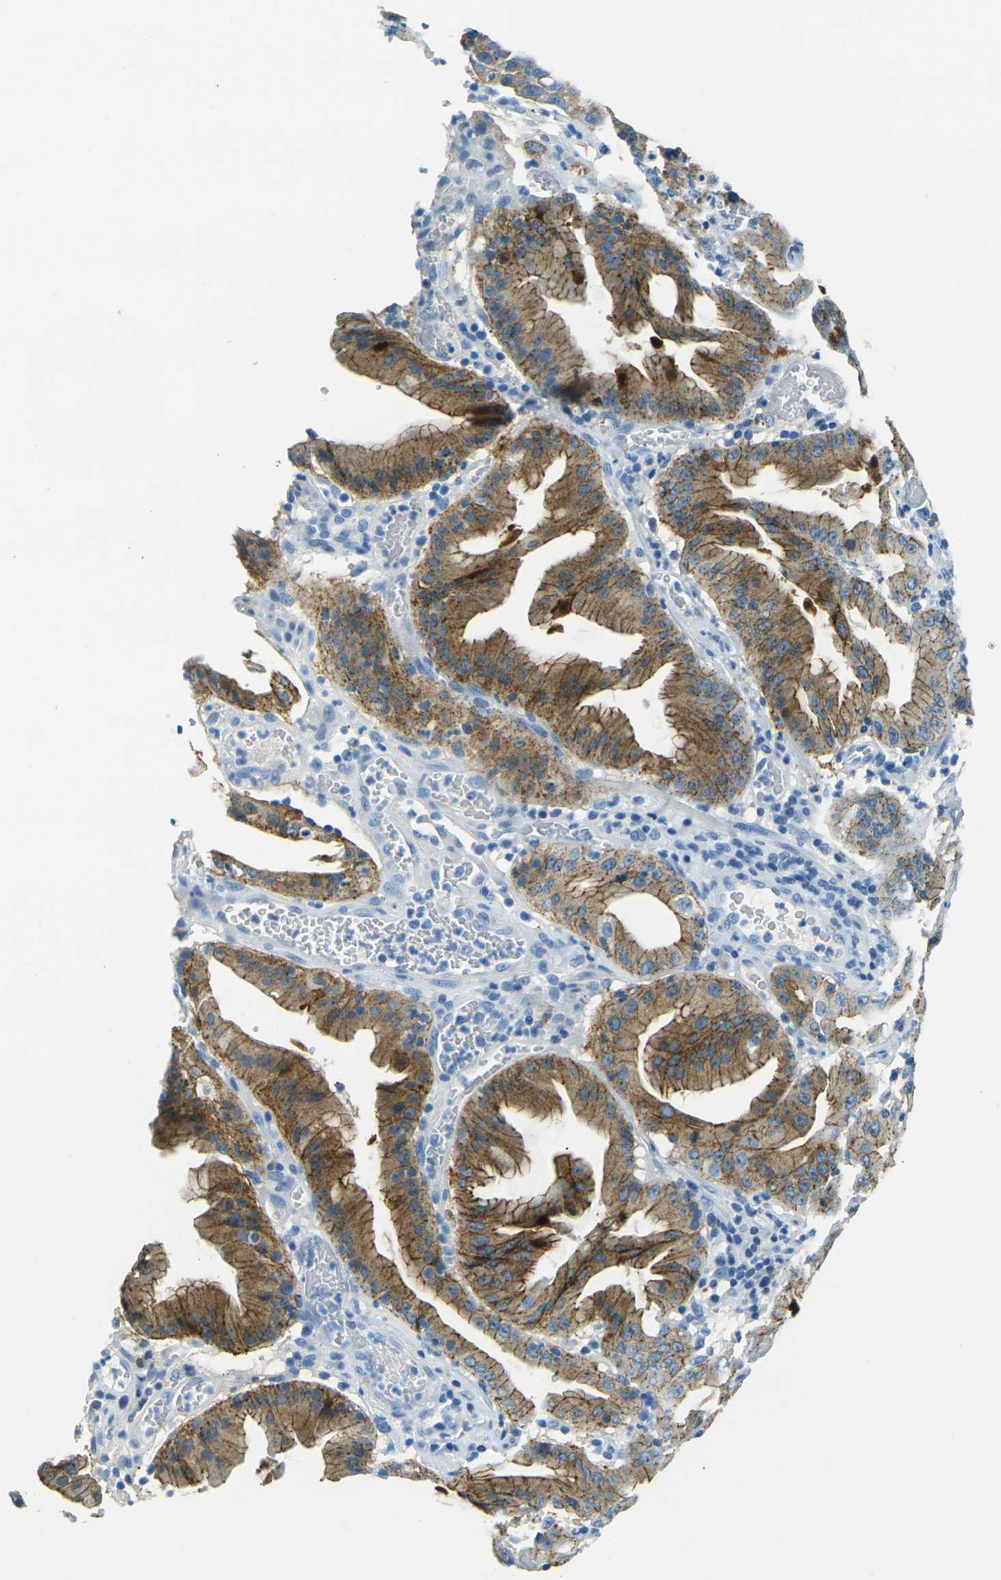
{"staining": {"intensity": "moderate", "quantity": ">75%", "location": "cytoplasmic/membranous"}, "tissue": "stomach cancer", "cell_type": "Tumor cells", "image_type": "cancer", "snomed": [{"axis": "morphology", "description": "Normal tissue, NOS"}, {"axis": "morphology", "description": "Adenocarcinoma, NOS"}, {"axis": "topography", "description": "Stomach"}], "caption": "Protein staining of stomach adenocarcinoma tissue displays moderate cytoplasmic/membranous positivity in about >75% of tumor cells.", "gene": "OCLN", "patient": {"sex": "male", "age": 48}}